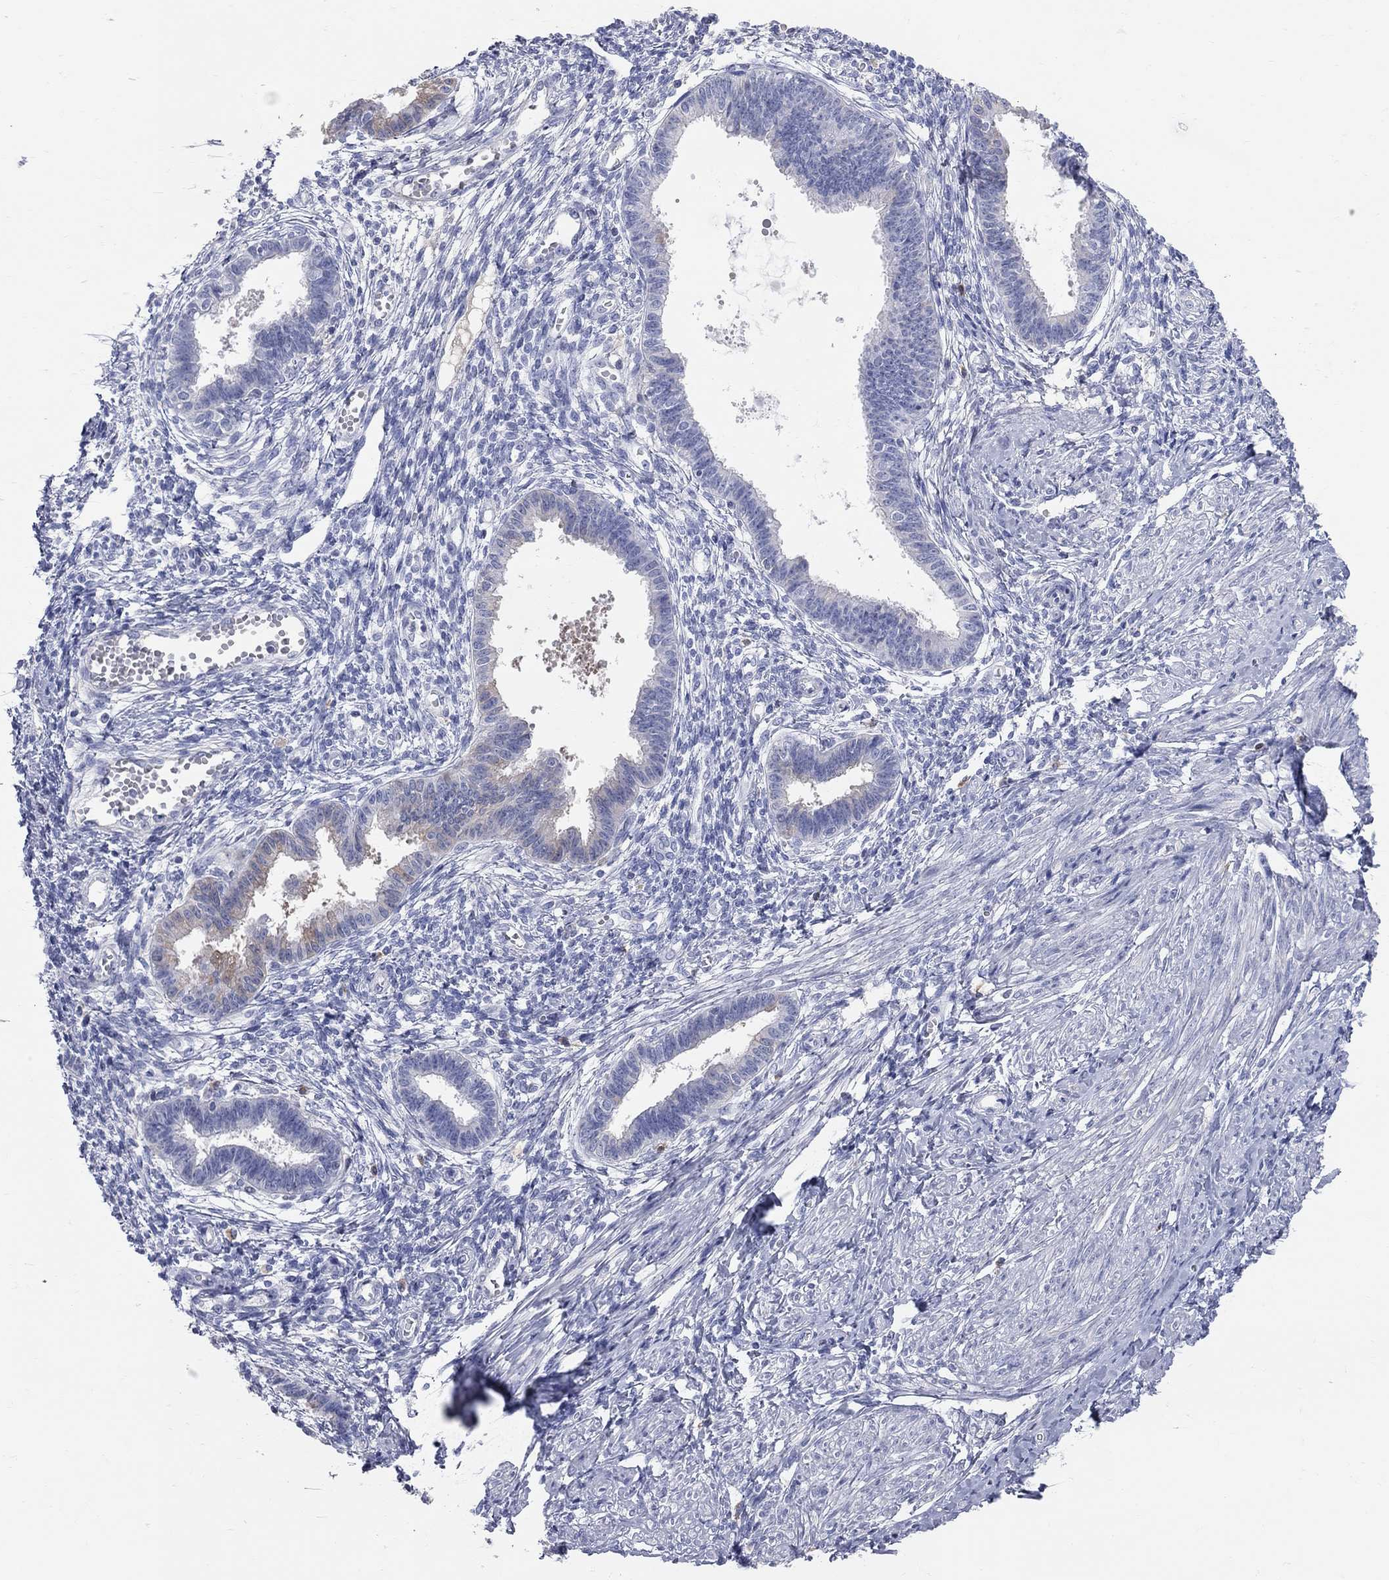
{"staining": {"intensity": "negative", "quantity": "none", "location": "none"}, "tissue": "endometrium", "cell_type": "Cells in endometrial stroma", "image_type": "normal", "snomed": [{"axis": "morphology", "description": "Normal tissue, NOS"}, {"axis": "topography", "description": "Cervix"}, {"axis": "topography", "description": "Endometrium"}], "caption": "Immunohistochemistry of unremarkable human endometrium reveals no positivity in cells in endometrial stroma. (DAB (3,3'-diaminobenzidine) immunohistochemistry visualized using brightfield microscopy, high magnification).", "gene": "AOX1", "patient": {"sex": "female", "age": 37}}